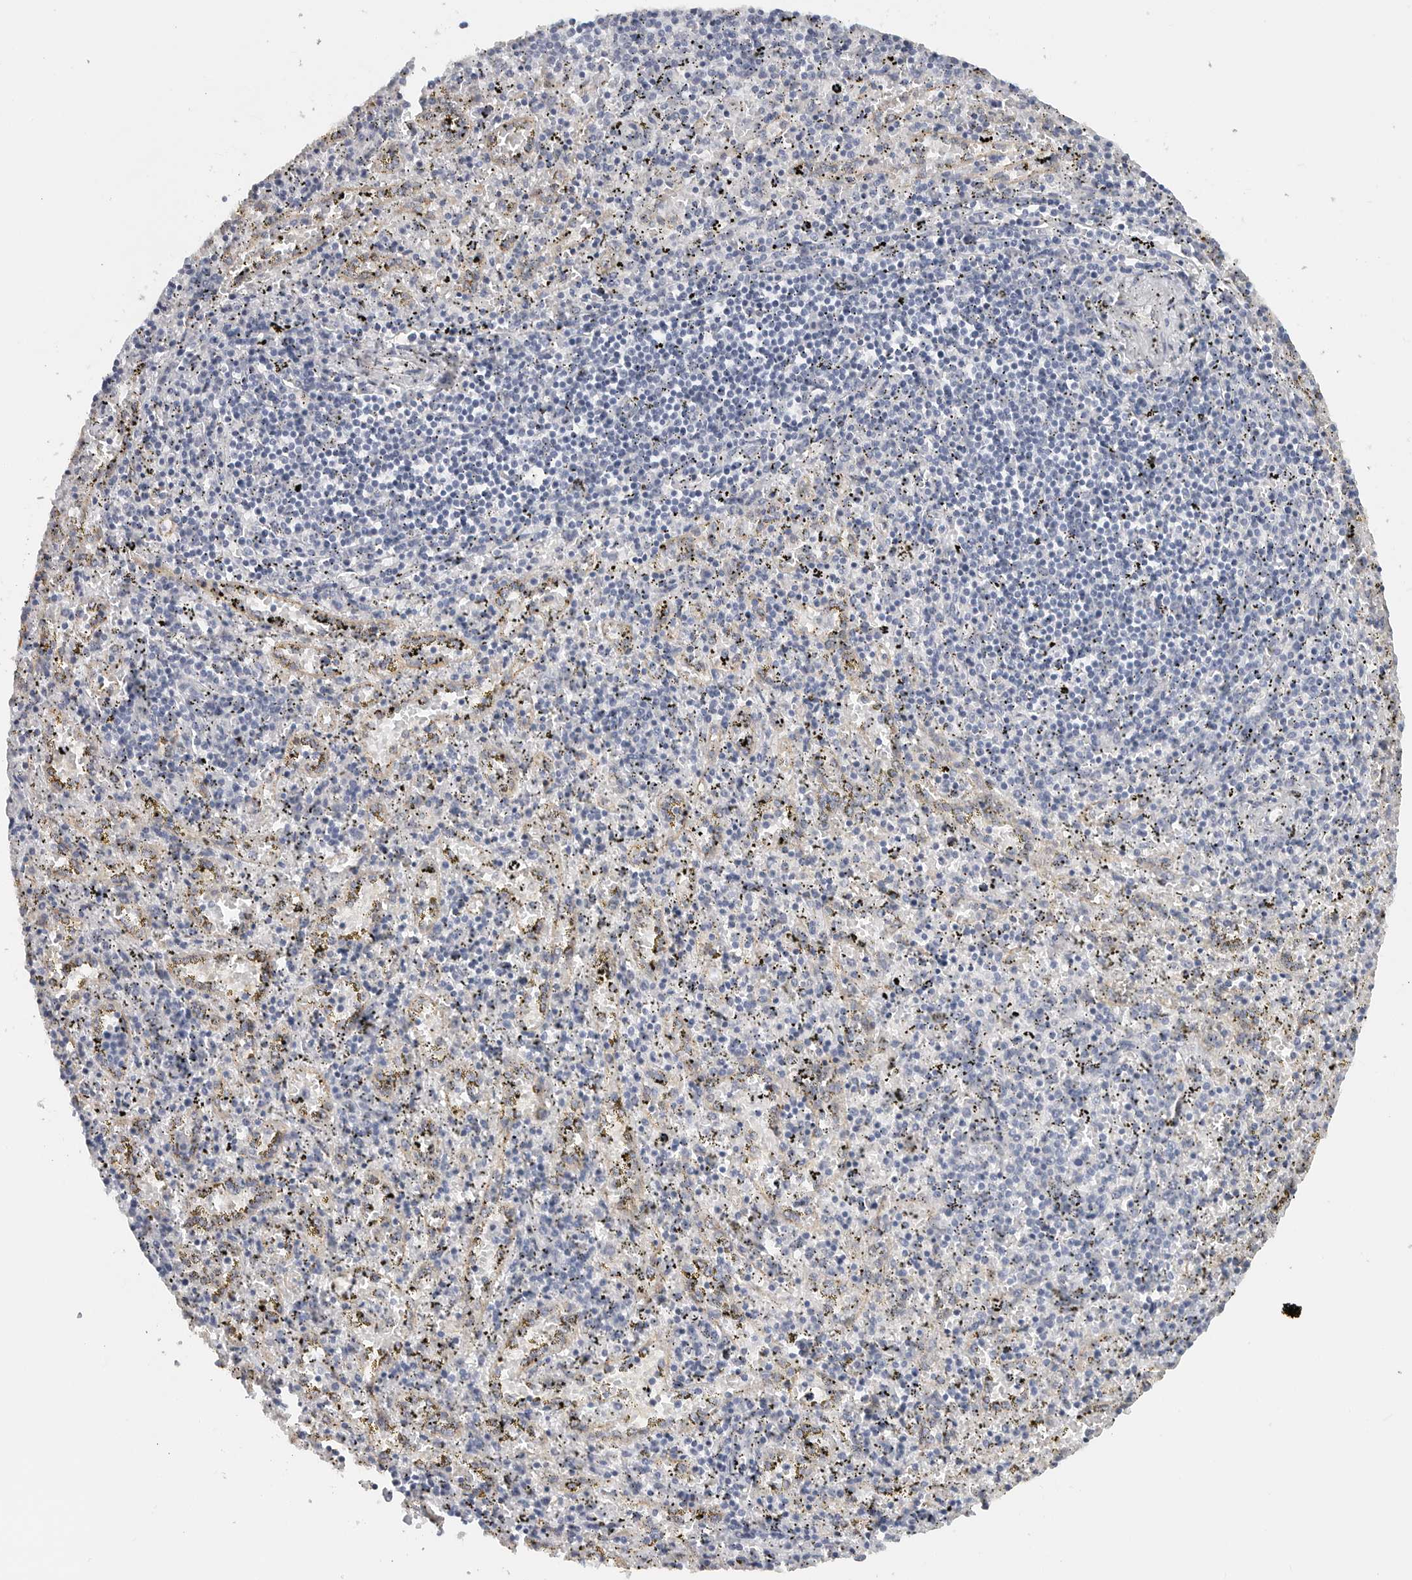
{"staining": {"intensity": "negative", "quantity": "none", "location": "none"}, "tissue": "spleen", "cell_type": "Cells in red pulp", "image_type": "normal", "snomed": [{"axis": "morphology", "description": "Normal tissue, NOS"}, {"axis": "topography", "description": "Spleen"}], "caption": "Cells in red pulp show no significant staining in normal spleen. Brightfield microscopy of immunohistochemistry stained with DAB (3,3'-diaminobenzidine) (brown) and hematoxylin (blue), captured at high magnification.", "gene": "PAM", "patient": {"sex": "male", "age": 11}}